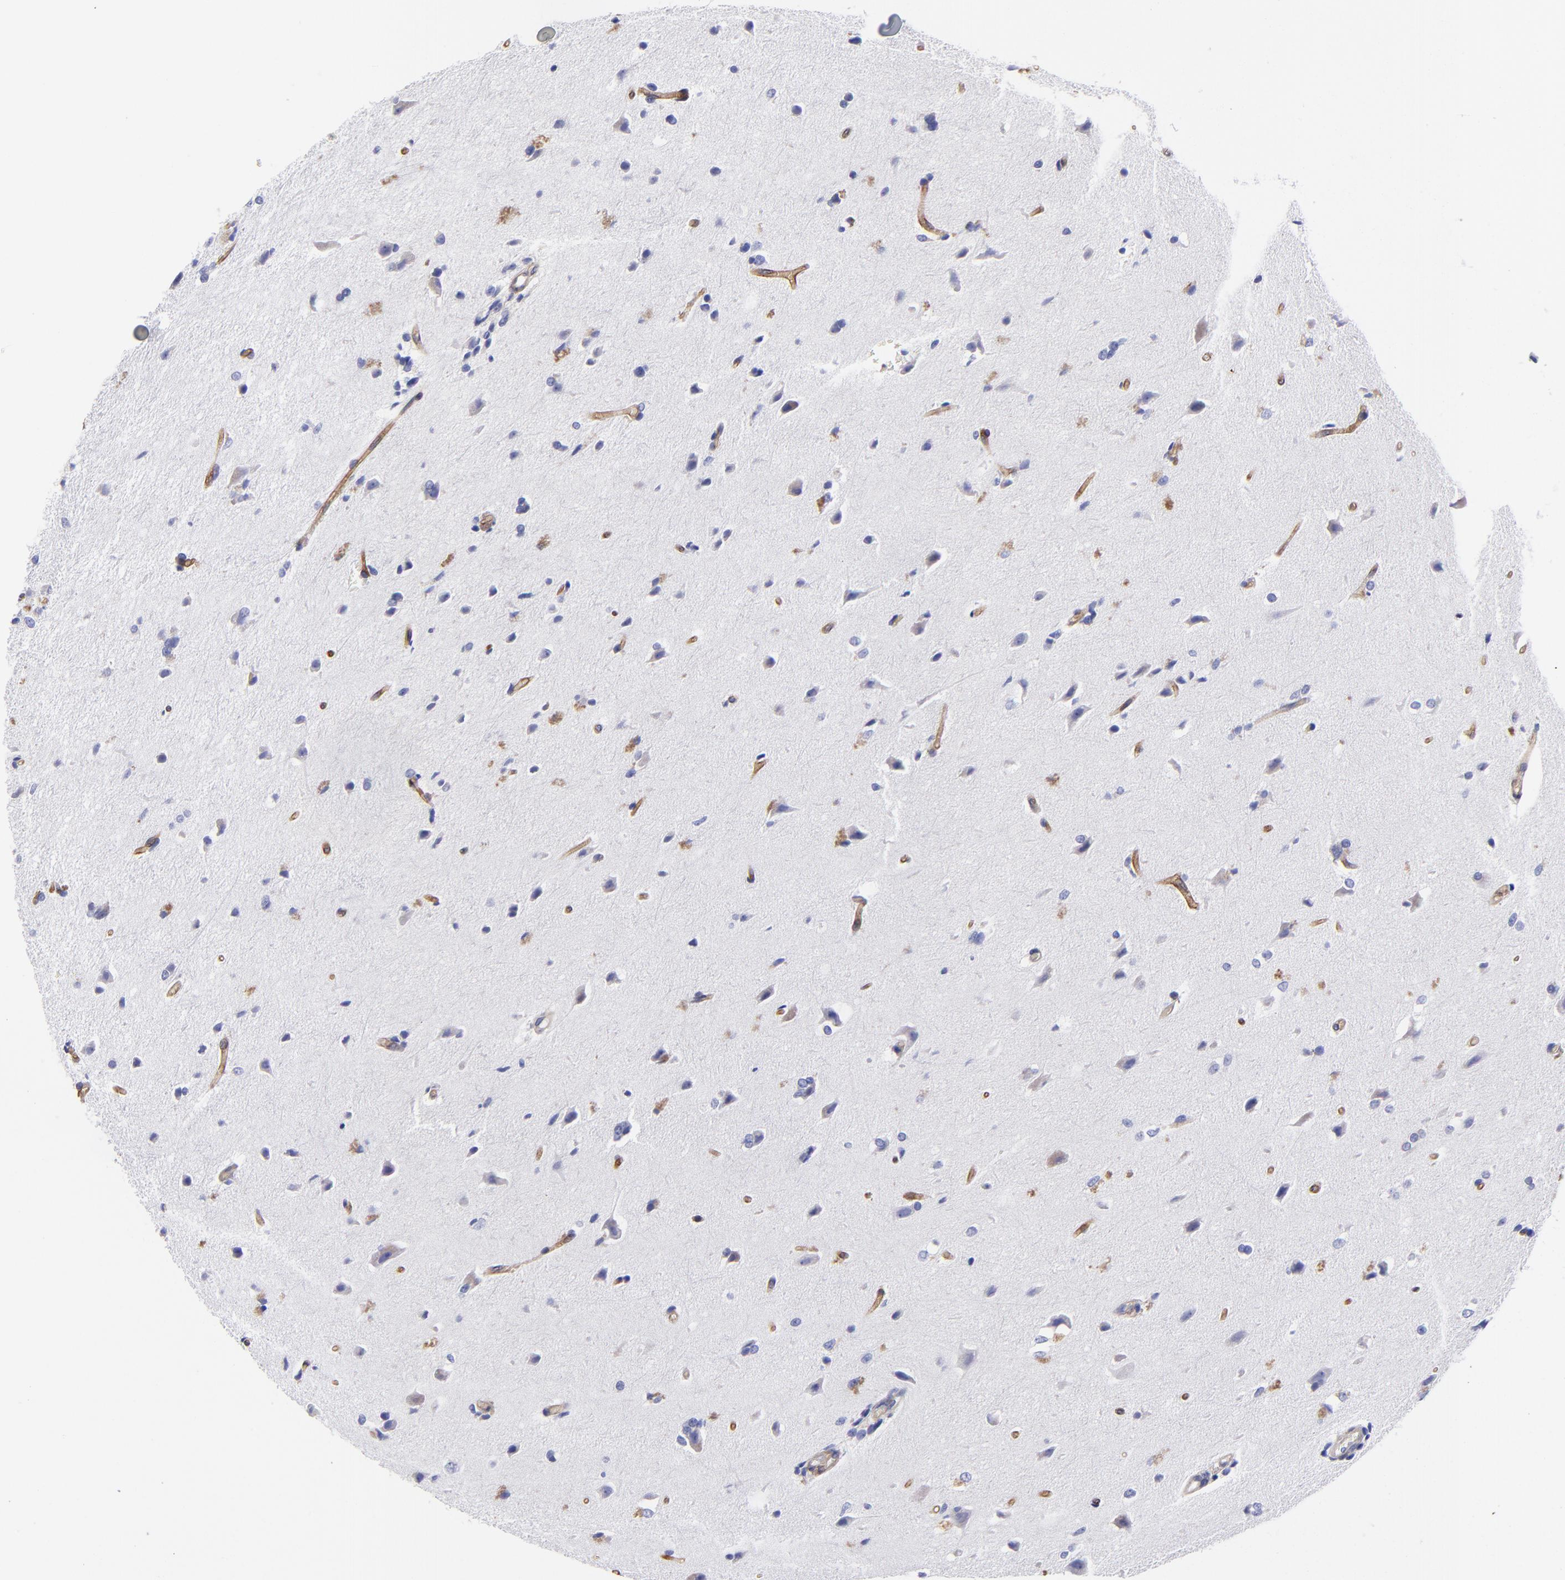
{"staining": {"intensity": "negative", "quantity": "none", "location": "none"}, "tissue": "glioma", "cell_type": "Tumor cells", "image_type": "cancer", "snomed": [{"axis": "morphology", "description": "Glioma, malignant, High grade"}, {"axis": "topography", "description": "Brain"}], "caption": "A photomicrograph of glioma stained for a protein demonstrates no brown staining in tumor cells.", "gene": "PPFIBP1", "patient": {"sex": "male", "age": 68}}